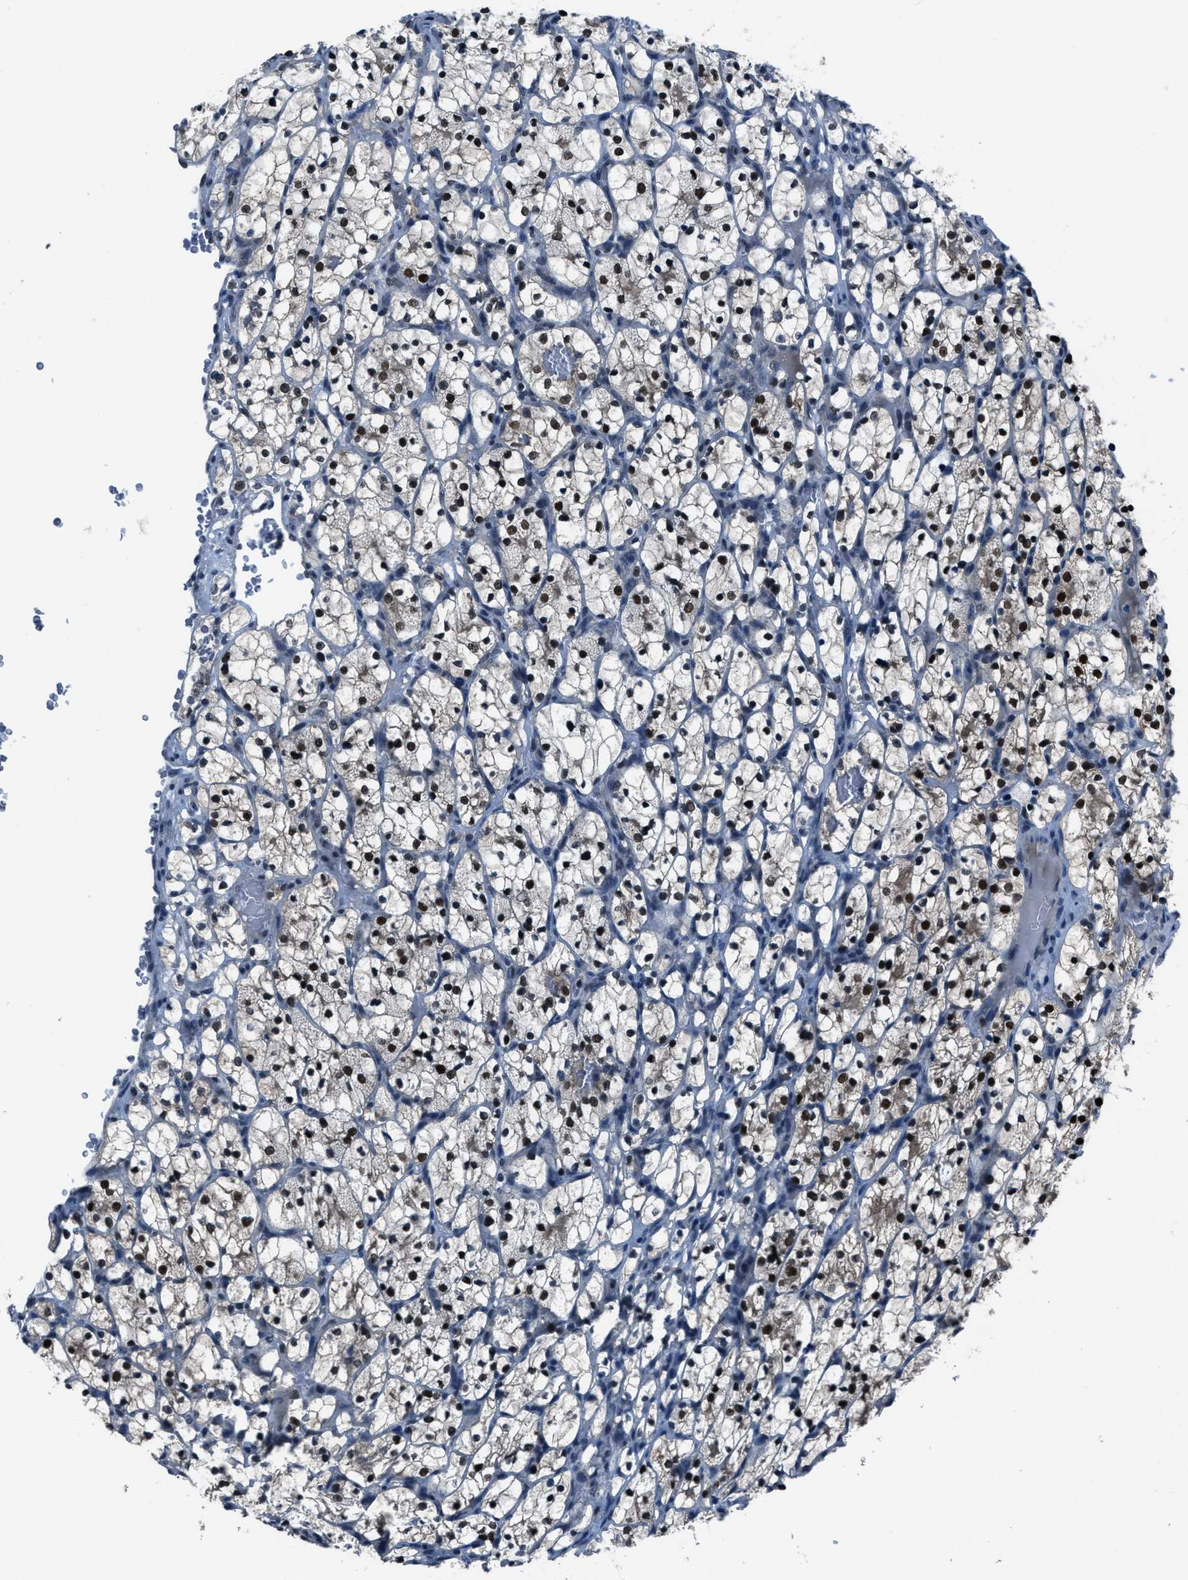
{"staining": {"intensity": "strong", "quantity": ">75%", "location": "nuclear"}, "tissue": "renal cancer", "cell_type": "Tumor cells", "image_type": "cancer", "snomed": [{"axis": "morphology", "description": "Adenocarcinoma, NOS"}, {"axis": "topography", "description": "Kidney"}], "caption": "The immunohistochemical stain labels strong nuclear expression in tumor cells of renal cancer tissue. Using DAB (3,3'-diaminobenzidine) (brown) and hematoxylin (blue) stains, captured at high magnification using brightfield microscopy.", "gene": "DUSP19", "patient": {"sex": "female", "age": 69}}